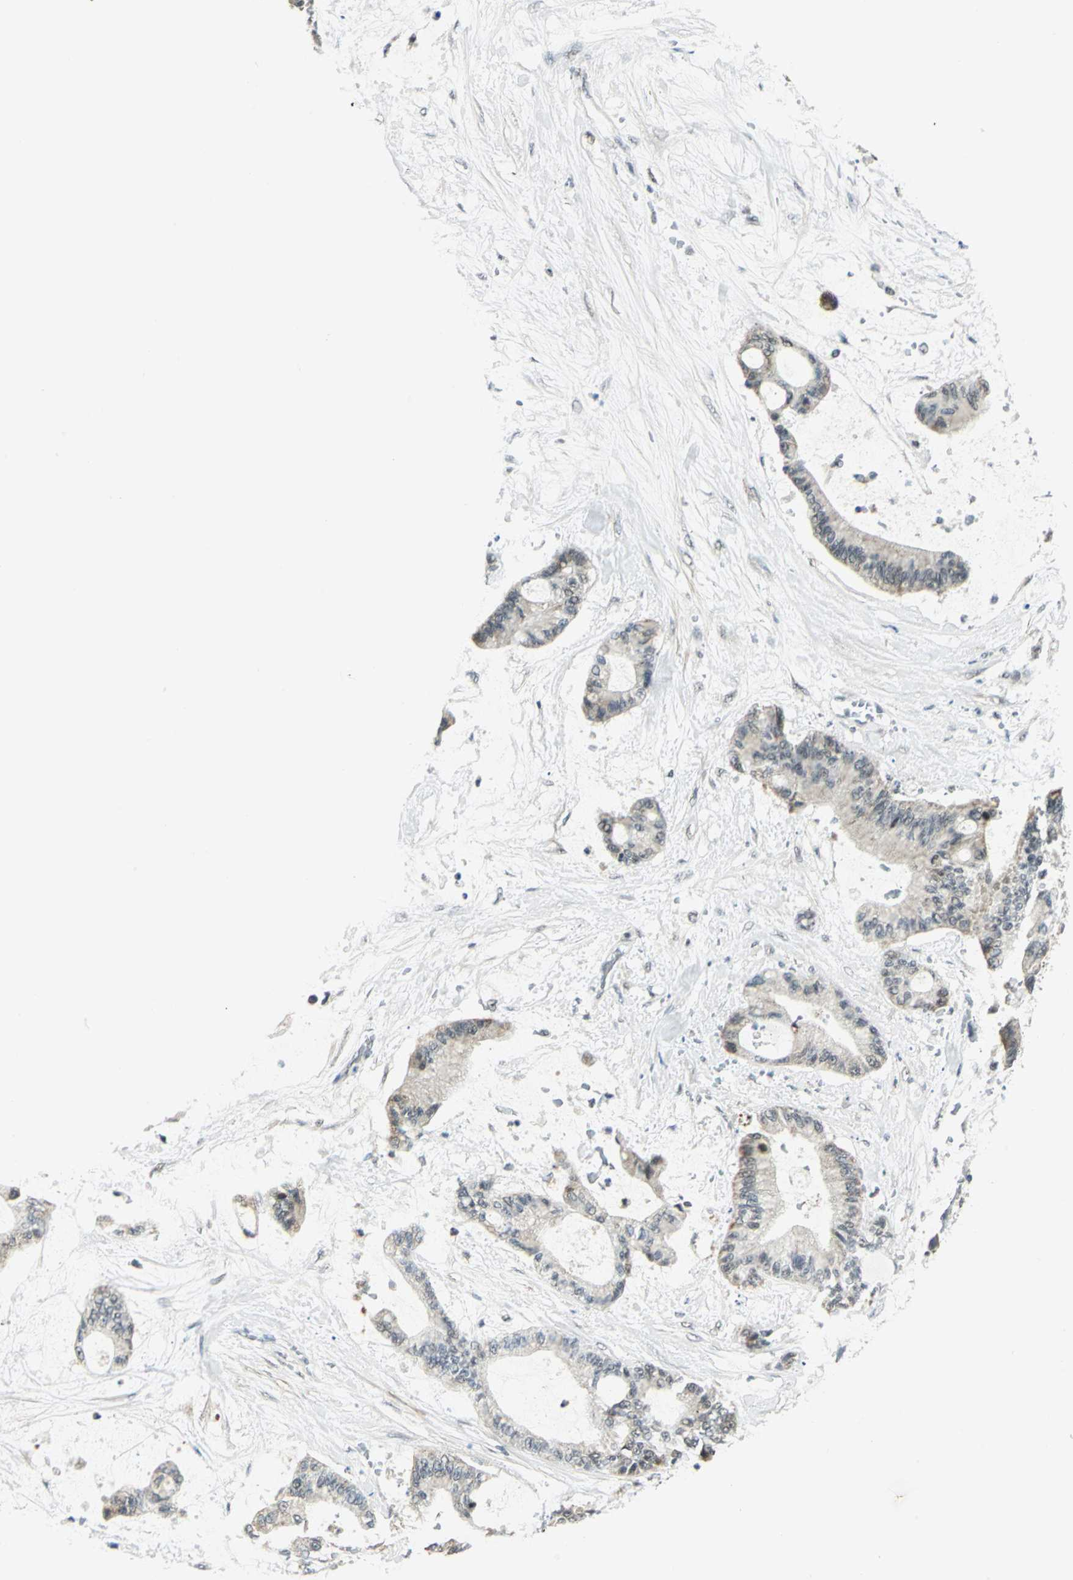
{"staining": {"intensity": "weak", "quantity": "25%-75%", "location": "cytoplasmic/membranous"}, "tissue": "liver cancer", "cell_type": "Tumor cells", "image_type": "cancer", "snomed": [{"axis": "morphology", "description": "Cholangiocarcinoma"}, {"axis": "topography", "description": "Liver"}], "caption": "Liver cholangiocarcinoma tissue demonstrates weak cytoplasmic/membranous positivity in about 25%-75% of tumor cells Immunohistochemistry (ihc) stains the protein in brown and the nuclei are stained blue.", "gene": "MTA1", "patient": {"sex": "female", "age": 73}}